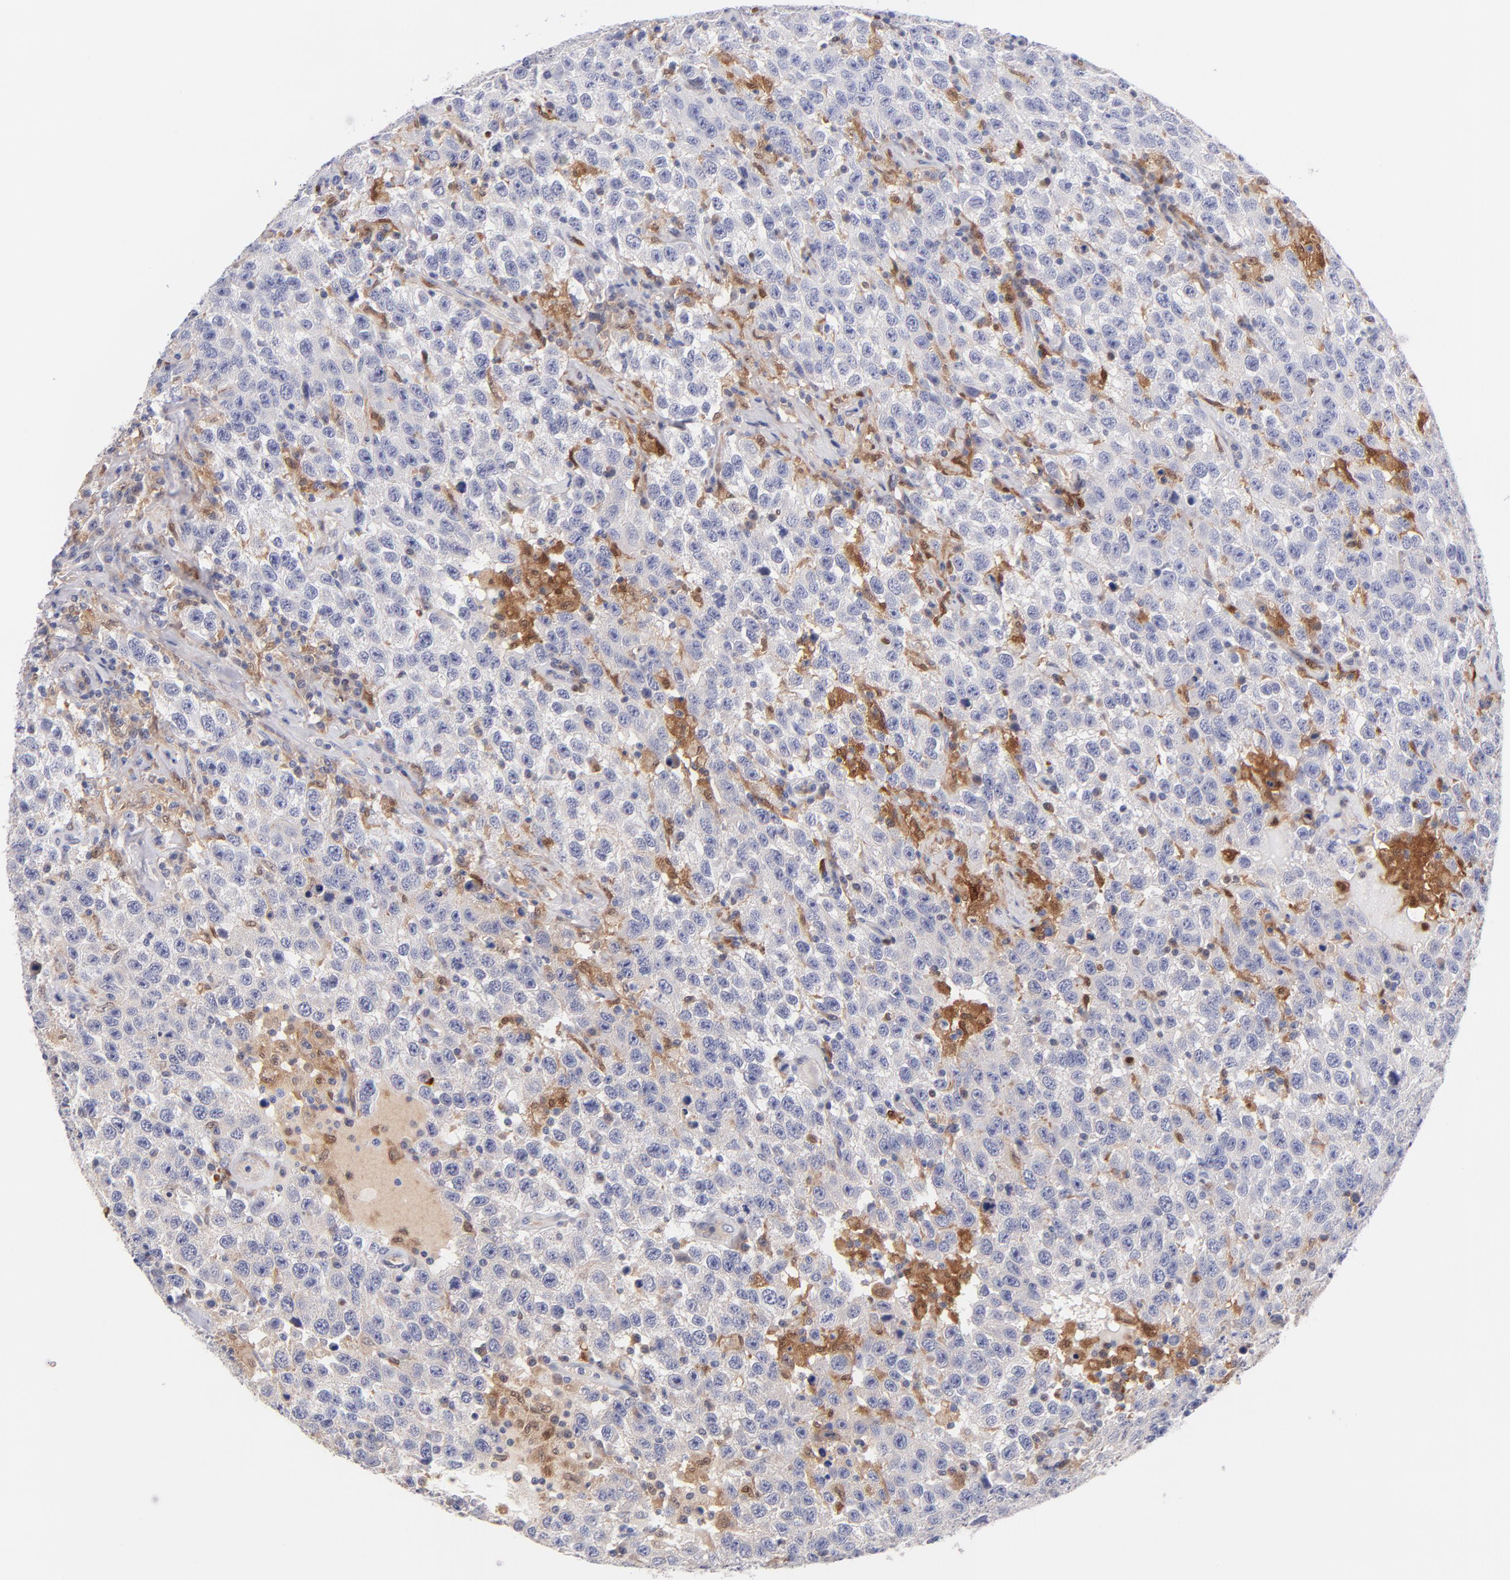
{"staining": {"intensity": "moderate", "quantity": "25%-75%", "location": "cytoplasmic/membranous"}, "tissue": "testis cancer", "cell_type": "Tumor cells", "image_type": "cancer", "snomed": [{"axis": "morphology", "description": "Seminoma, NOS"}, {"axis": "topography", "description": "Testis"}], "caption": "IHC (DAB) staining of human testis cancer displays moderate cytoplasmic/membranous protein expression in about 25%-75% of tumor cells.", "gene": "BID", "patient": {"sex": "male", "age": 41}}